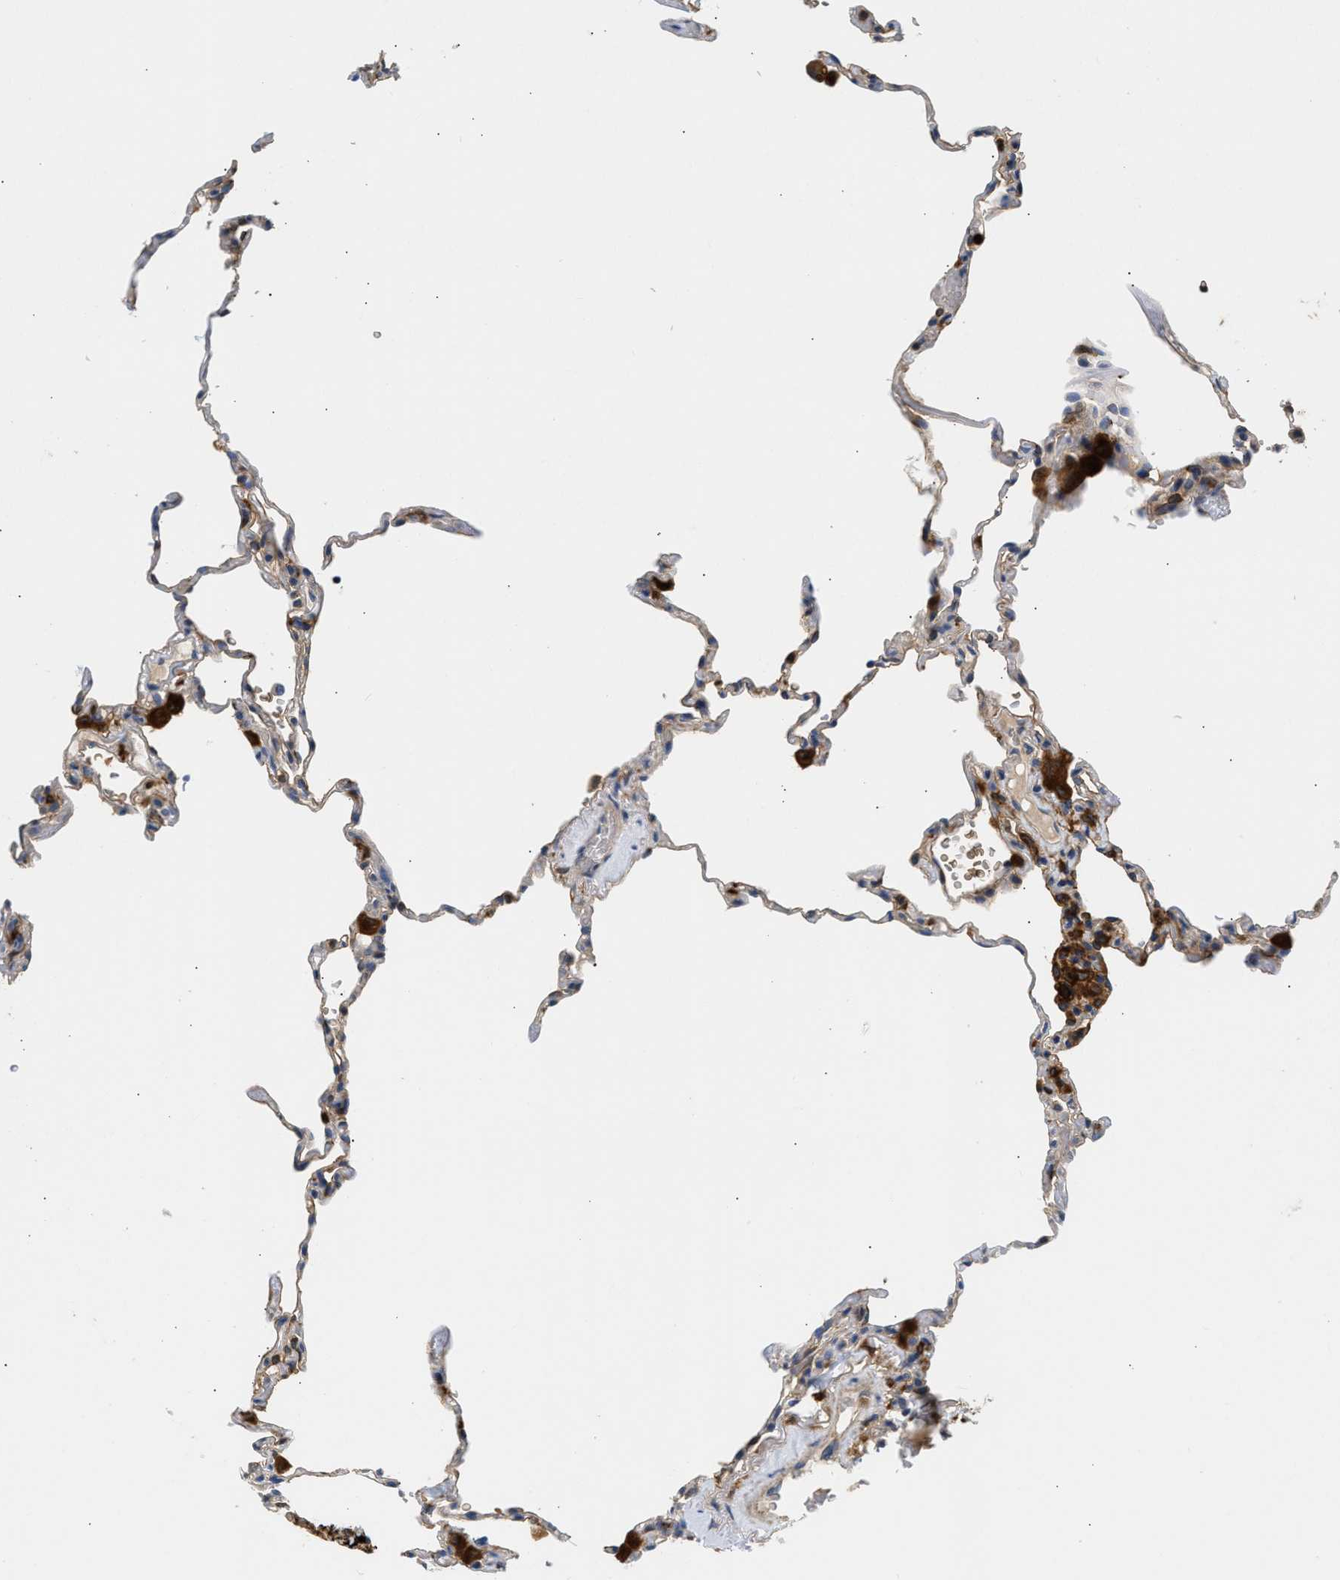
{"staining": {"intensity": "negative", "quantity": "none", "location": "none"}, "tissue": "lung", "cell_type": "Alveolar cells", "image_type": "normal", "snomed": [{"axis": "morphology", "description": "Normal tissue, NOS"}, {"axis": "topography", "description": "Lung"}], "caption": "Immunohistochemistry image of normal lung stained for a protein (brown), which shows no staining in alveolar cells. (DAB immunohistochemistry (IHC) with hematoxylin counter stain).", "gene": "RAB31", "patient": {"sex": "male", "age": 59}}